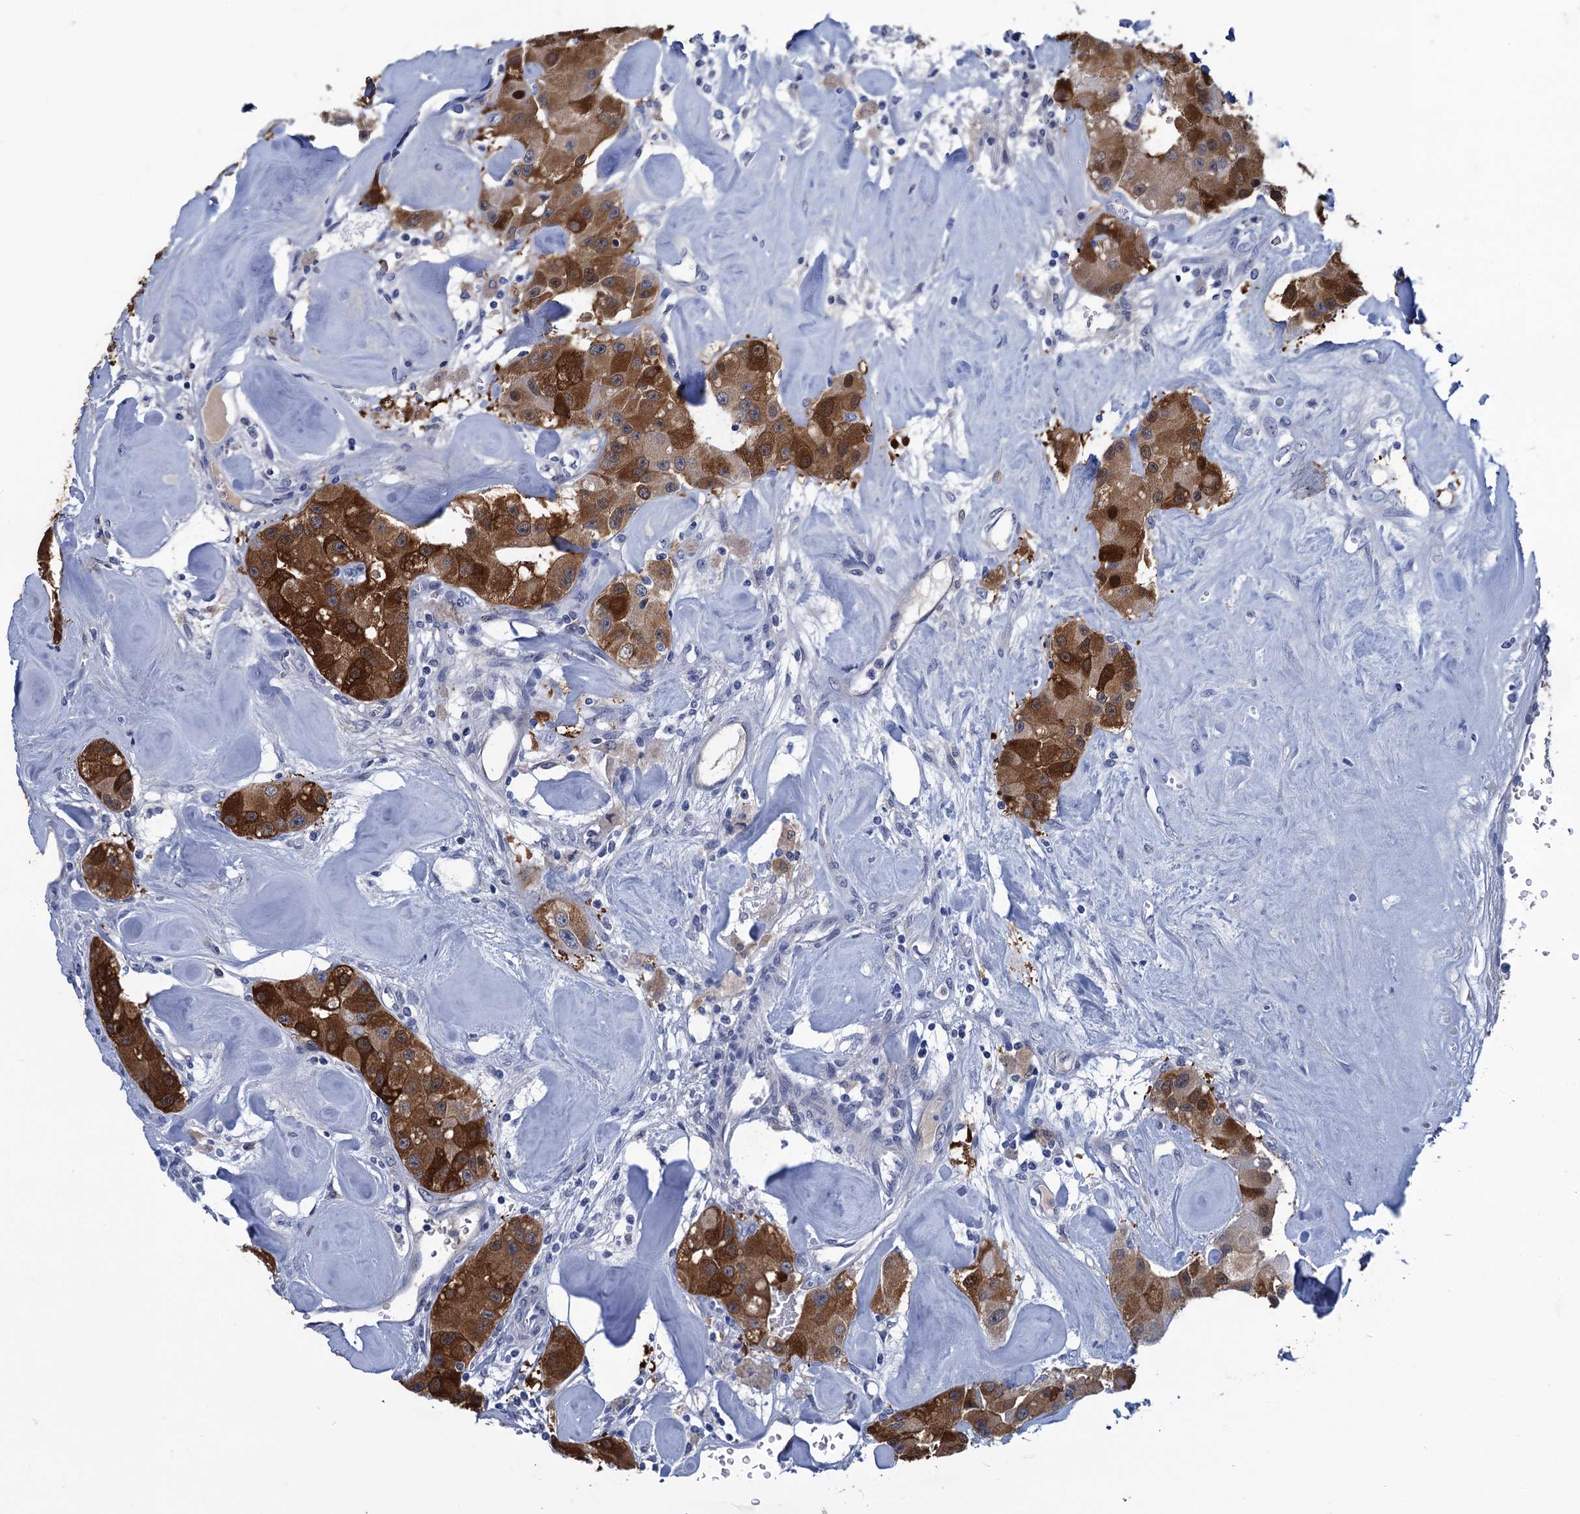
{"staining": {"intensity": "strong", "quantity": ">75%", "location": "cytoplasmic/membranous"}, "tissue": "carcinoid", "cell_type": "Tumor cells", "image_type": "cancer", "snomed": [{"axis": "morphology", "description": "Carcinoid, malignant, NOS"}, {"axis": "topography", "description": "Pancreas"}], "caption": "This micrograph reveals malignant carcinoid stained with immunohistochemistry to label a protein in brown. The cytoplasmic/membranous of tumor cells show strong positivity for the protein. Nuclei are counter-stained blue.", "gene": "GINS3", "patient": {"sex": "male", "age": 41}}